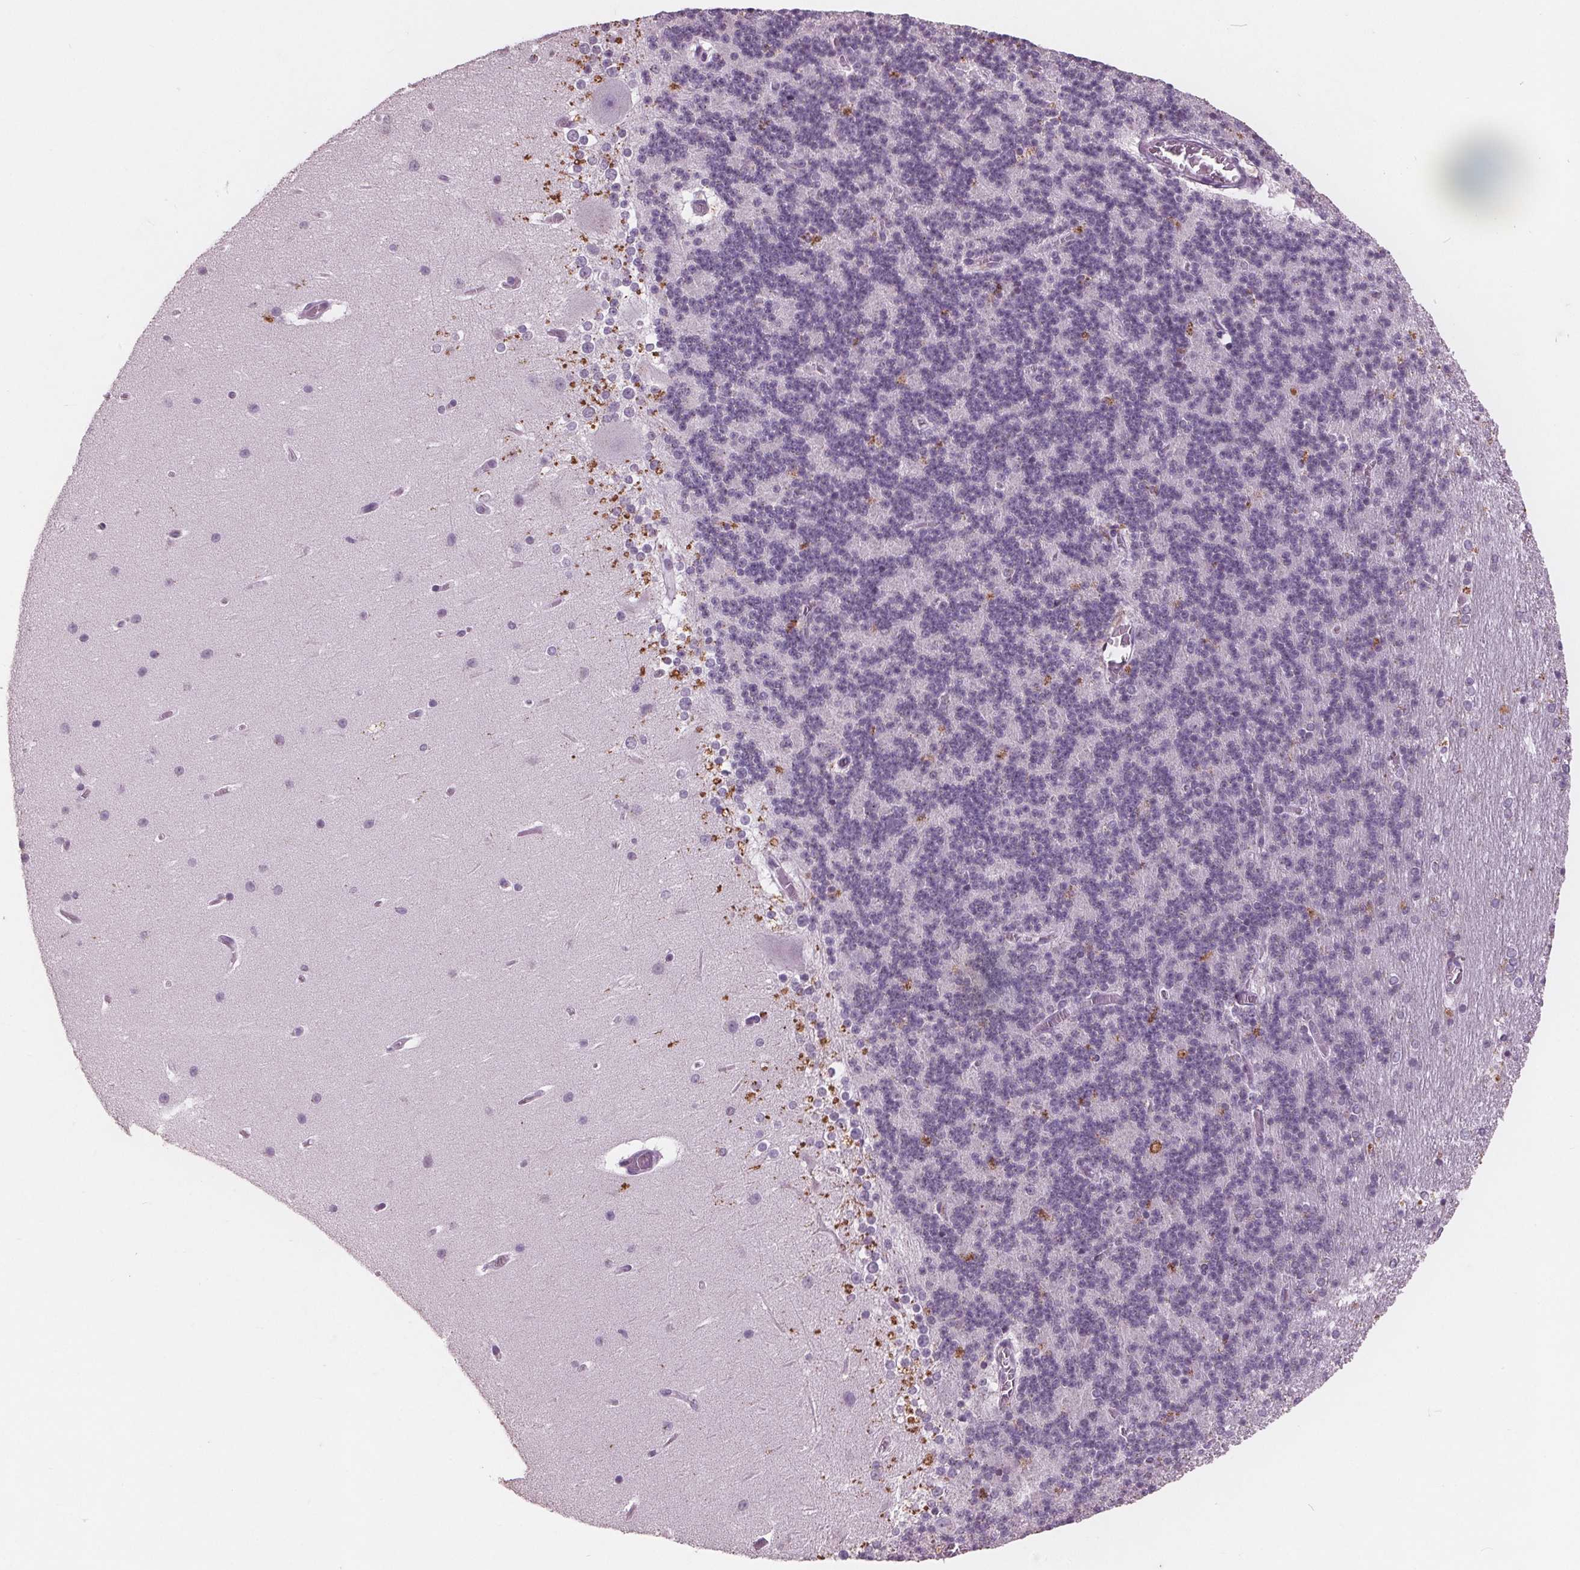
{"staining": {"intensity": "negative", "quantity": "none", "location": "none"}, "tissue": "cerebellum", "cell_type": "Cells in granular layer", "image_type": "normal", "snomed": [{"axis": "morphology", "description": "Normal tissue, NOS"}, {"axis": "topography", "description": "Cerebellum"}], "caption": "High power microscopy image of an immunohistochemistry photomicrograph of unremarkable cerebellum, revealing no significant positivity in cells in granular layer. The staining was performed using DAB to visualize the protein expression in brown, while the nuclei were stained in blue with hematoxylin (Magnification: 20x).", "gene": "PTPN14", "patient": {"sex": "female", "age": 19}}